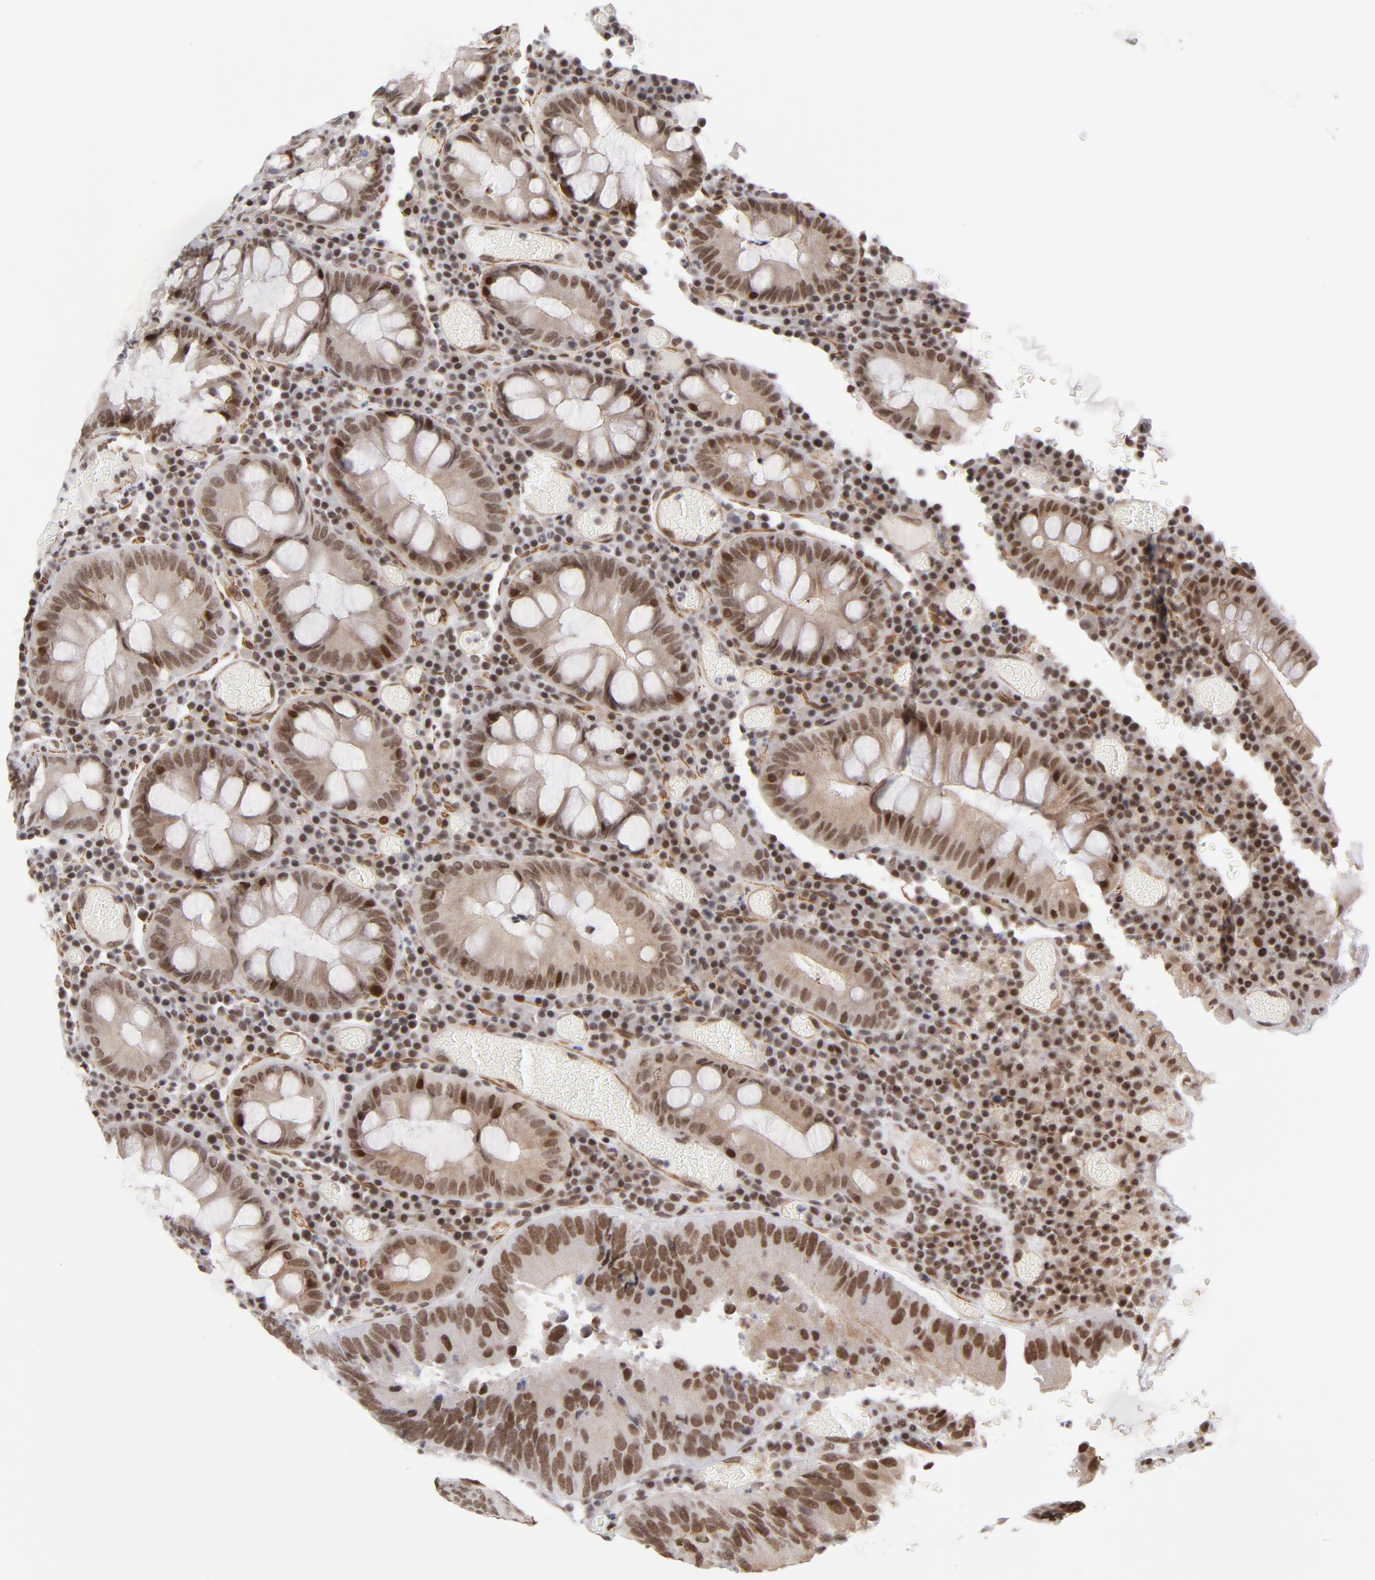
{"staining": {"intensity": "strong", "quantity": ">75%", "location": "cytoplasmic/membranous,nuclear"}, "tissue": "colorectal cancer", "cell_type": "Tumor cells", "image_type": "cancer", "snomed": [{"axis": "morphology", "description": "Normal tissue, NOS"}, {"axis": "morphology", "description": "Adenocarcinoma, NOS"}, {"axis": "topography", "description": "Colon"}], "caption": "Brown immunohistochemical staining in colorectal adenocarcinoma demonstrates strong cytoplasmic/membranous and nuclear staining in approximately >75% of tumor cells.", "gene": "CTCF", "patient": {"sex": "female", "age": 78}}